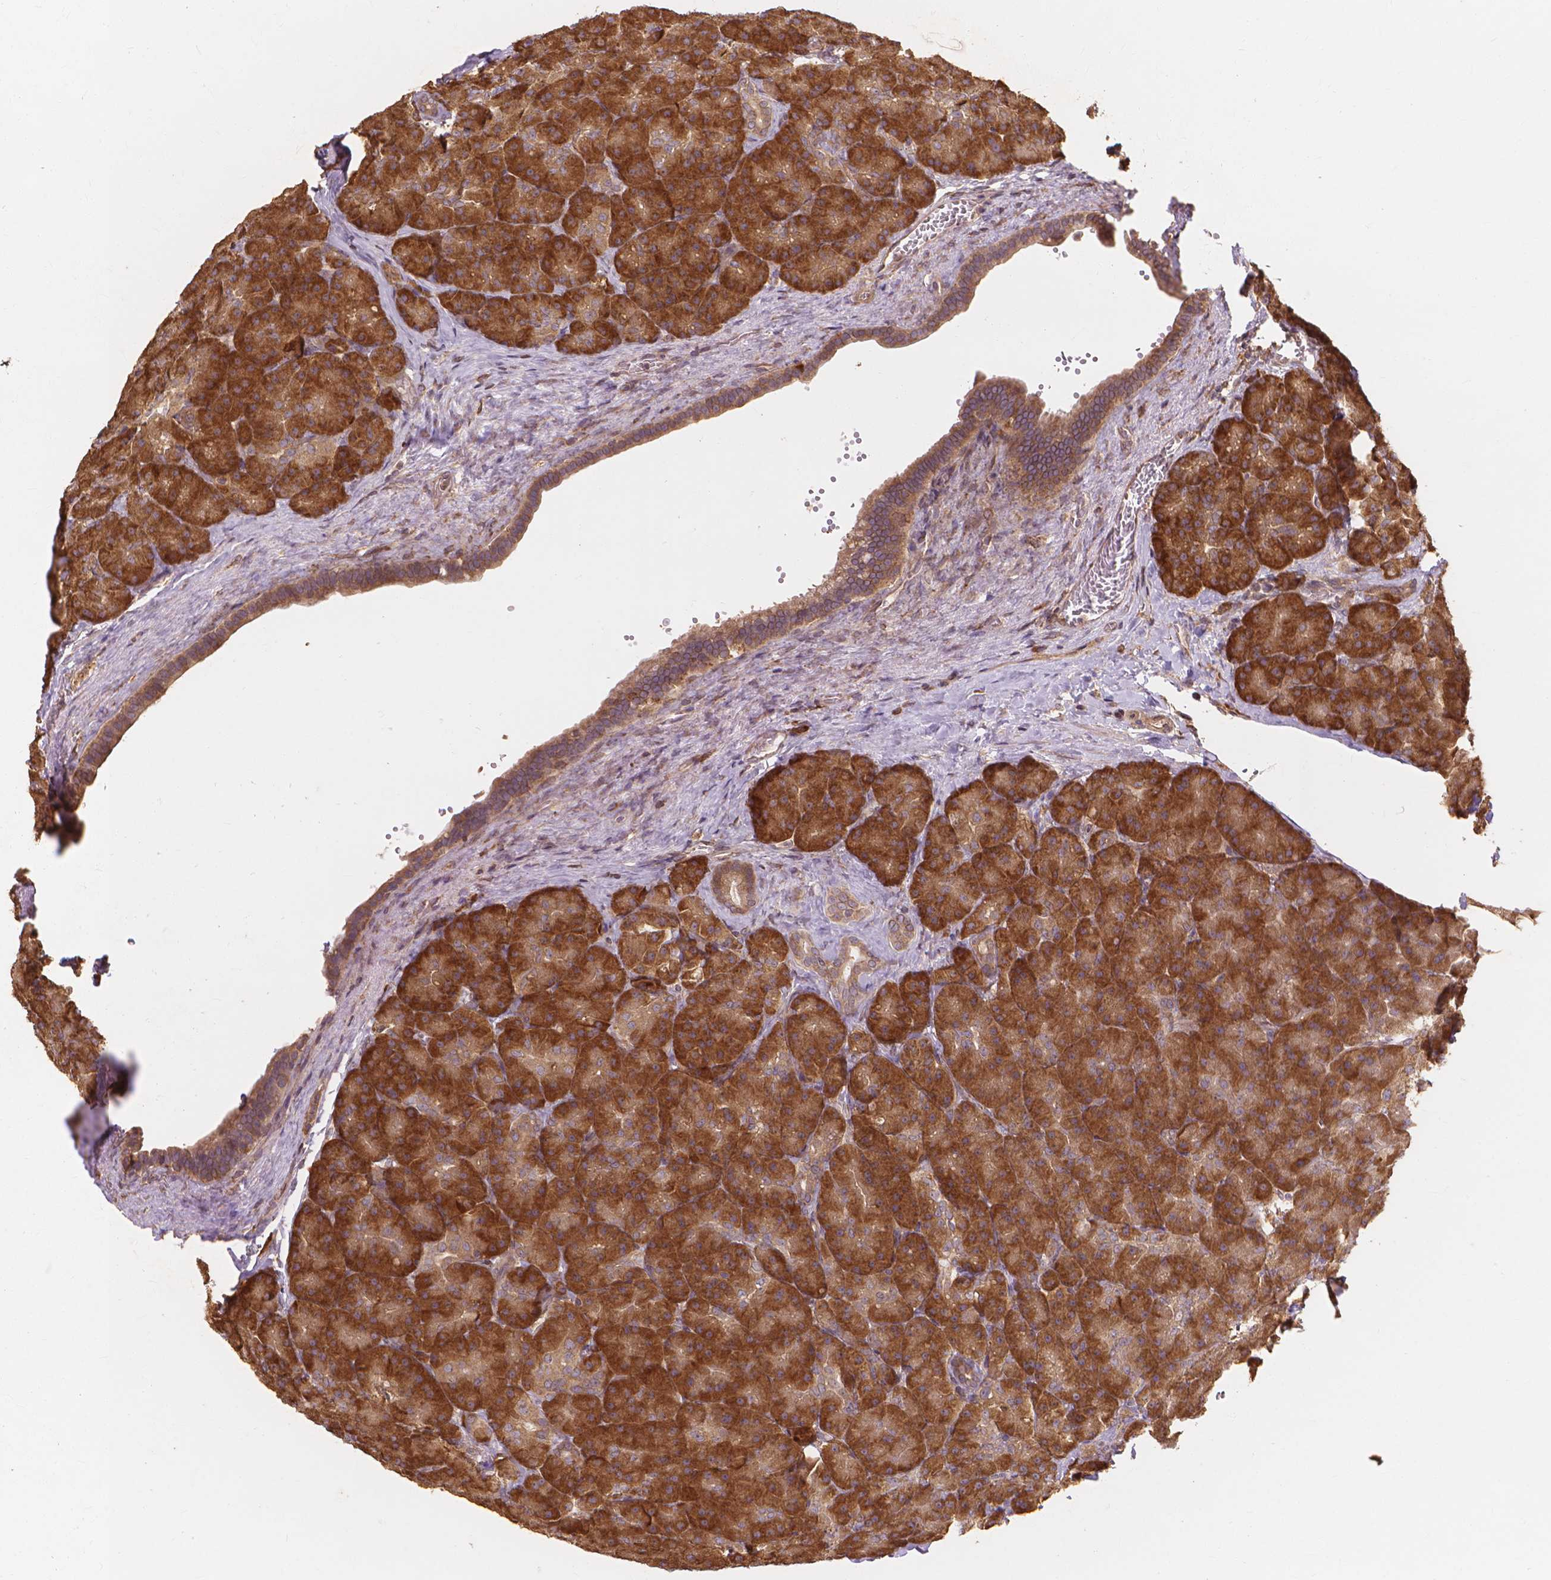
{"staining": {"intensity": "strong", "quantity": ">75%", "location": "cytoplasmic/membranous"}, "tissue": "pancreas", "cell_type": "Exocrine glandular cells", "image_type": "normal", "snomed": [{"axis": "morphology", "description": "Normal tissue, NOS"}, {"axis": "topography", "description": "Pancreas"}], "caption": "This is a micrograph of immunohistochemistry (IHC) staining of benign pancreas, which shows strong staining in the cytoplasmic/membranous of exocrine glandular cells.", "gene": "TAB2", "patient": {"sex": "male", "age": 57}}